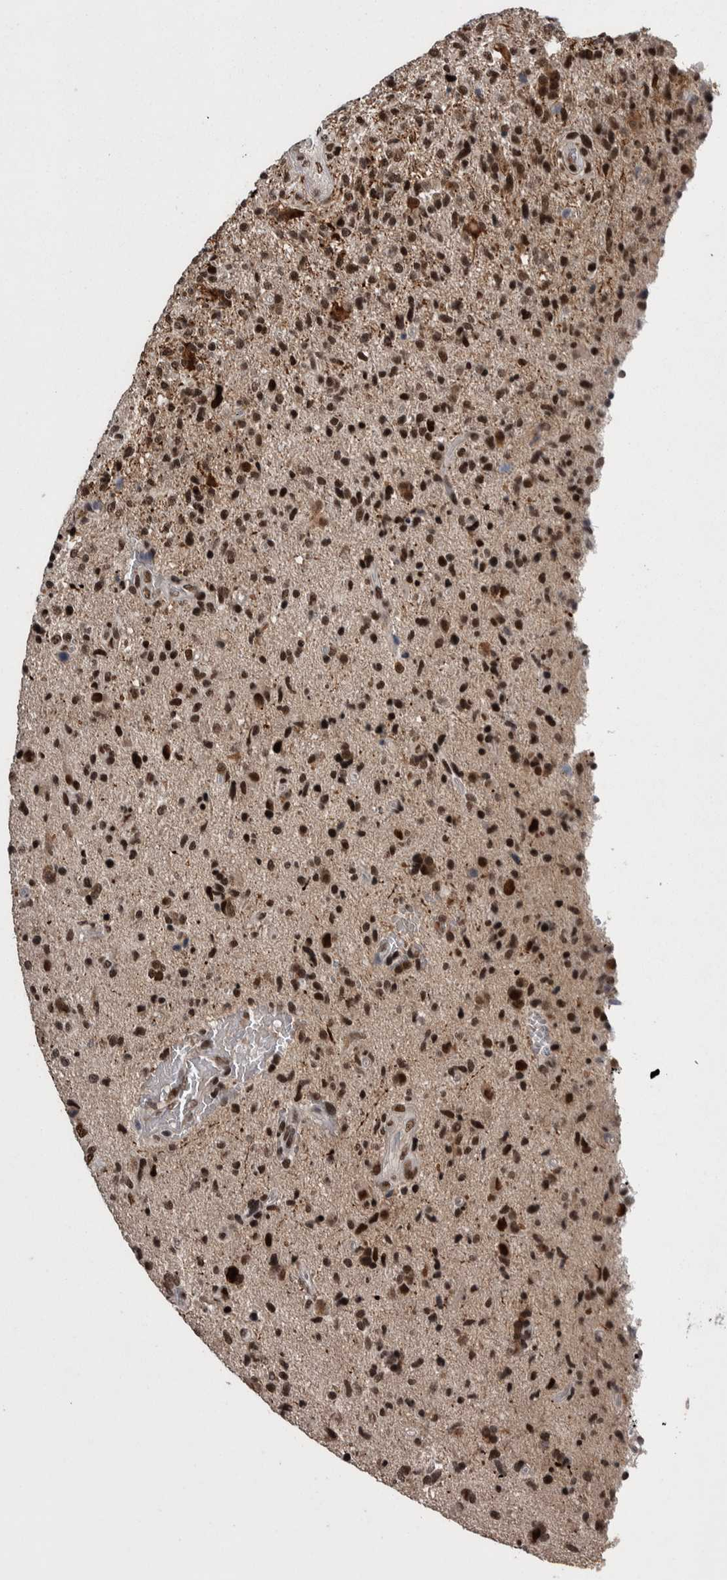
{"staining": {"intensity": "strong", "quantity": ">75%", "location": "nuclear"}, "tissue": "glioma", "cell_type": "Tumor cells", "image_type": "cancer", "snomed": [{"axis": "morphology", "description": "Glioma, malignant, High grade"}, {"axis": "topography", "description": "Brain"}], "caption": "Malignant glioma (high-grade) stained with a brown dye displays strong nuclear positive positivity in approximately >75% of tumor cells.", "gene": "DMTF1", "patient": {"sex": "male", "age": 72}}